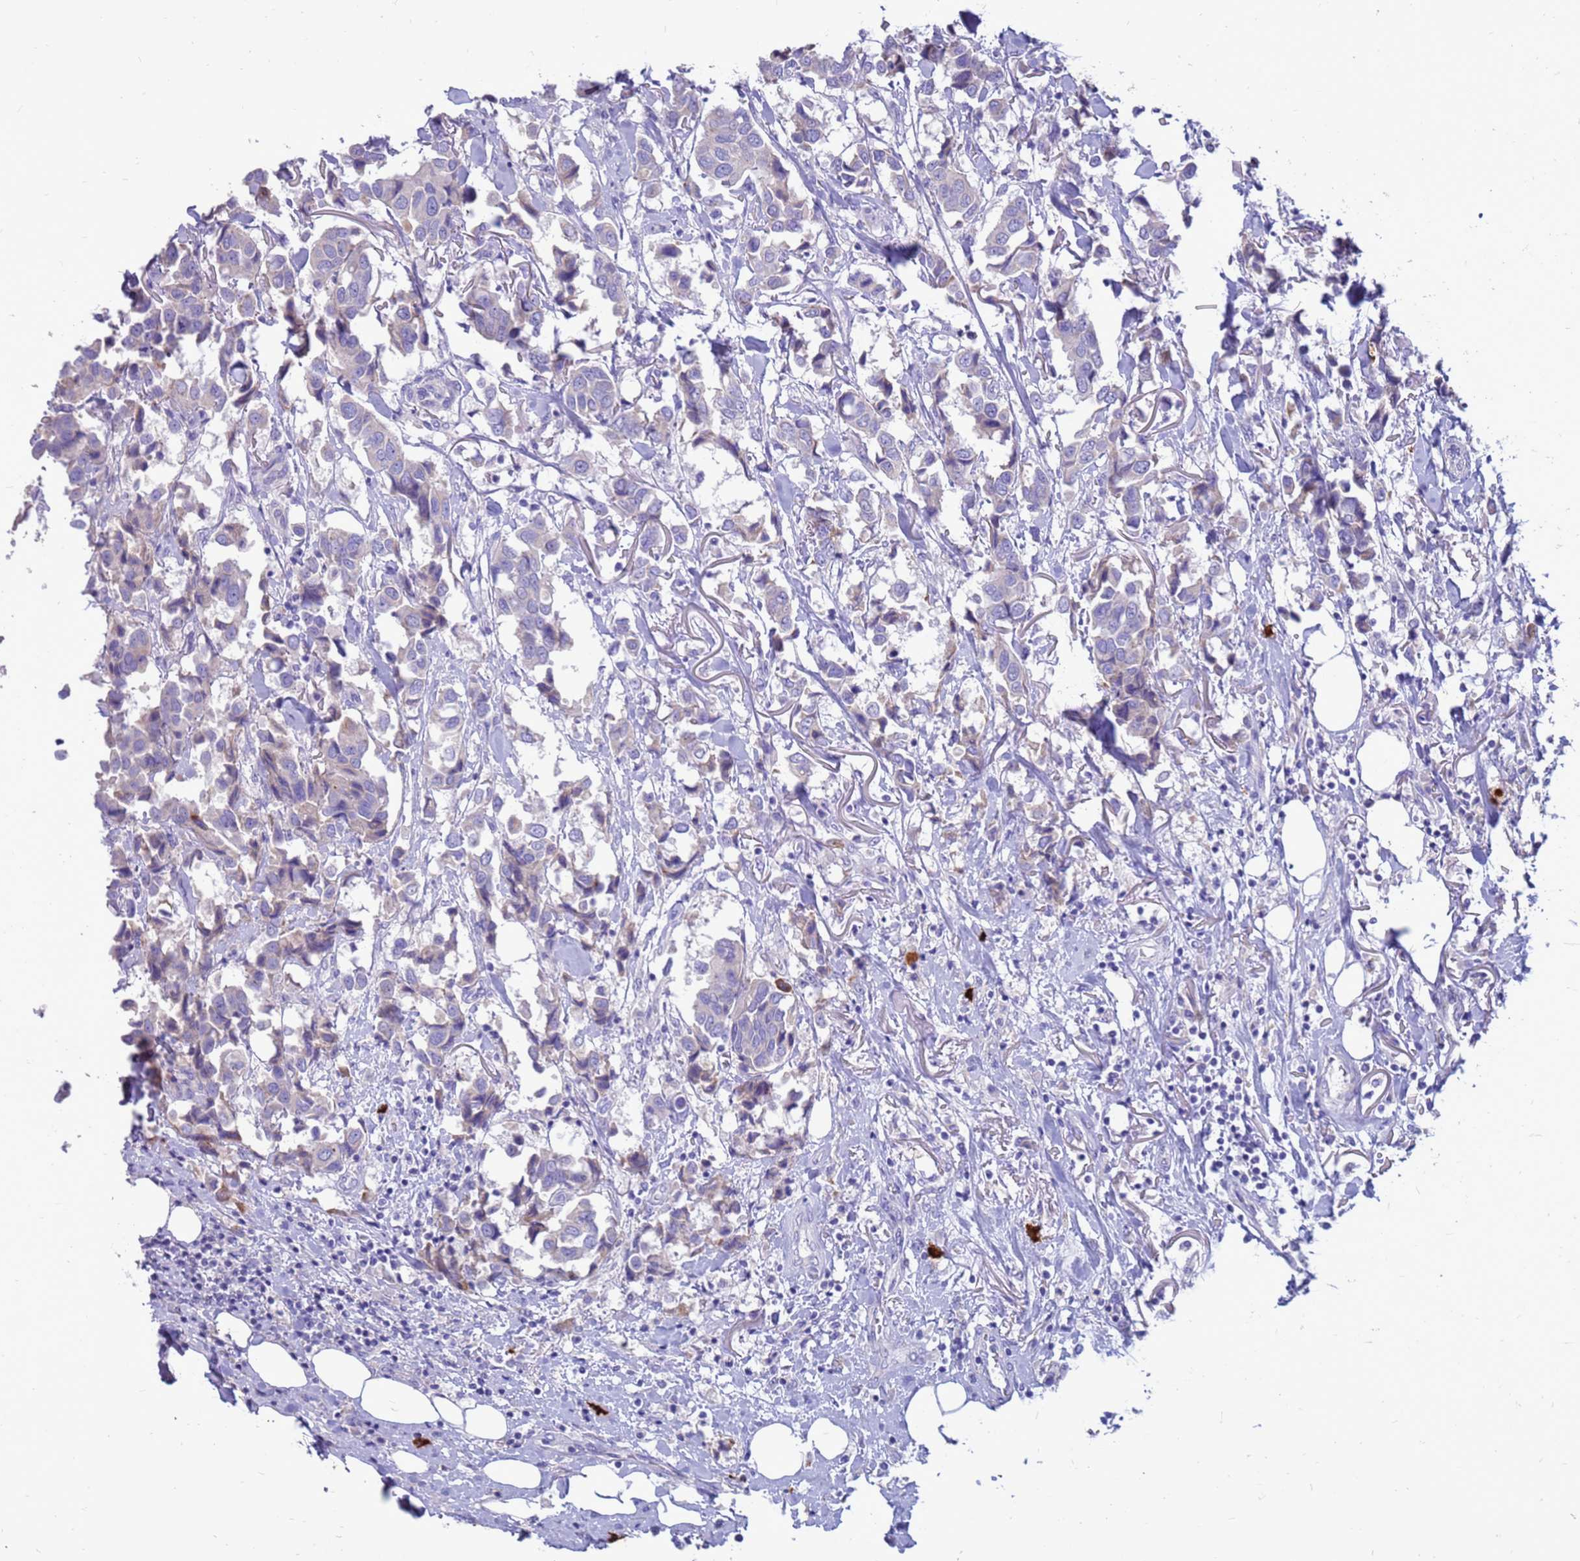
{"staining": {"intensity": "weak", "quantity": "<25%", "location": "cytoplasmic/membranous"}, "tissue": "breast cancer", "cell_type": "Tumor cells", "image_type": "cancer", "snomed": [{"axis": "morphology", "description": "Duct carcinoma"}, {"axis": "topography", "description": "Breast"}], "caption": "Photomicrograph shows no significant protein positivity in tumor cells of invasive ductal carcinoma (breast). (Immunohistochemistry, brightfield microscopy, high magnification).", "gene": "PDE10A", "patient": {"sex": "female", "age": 80}}